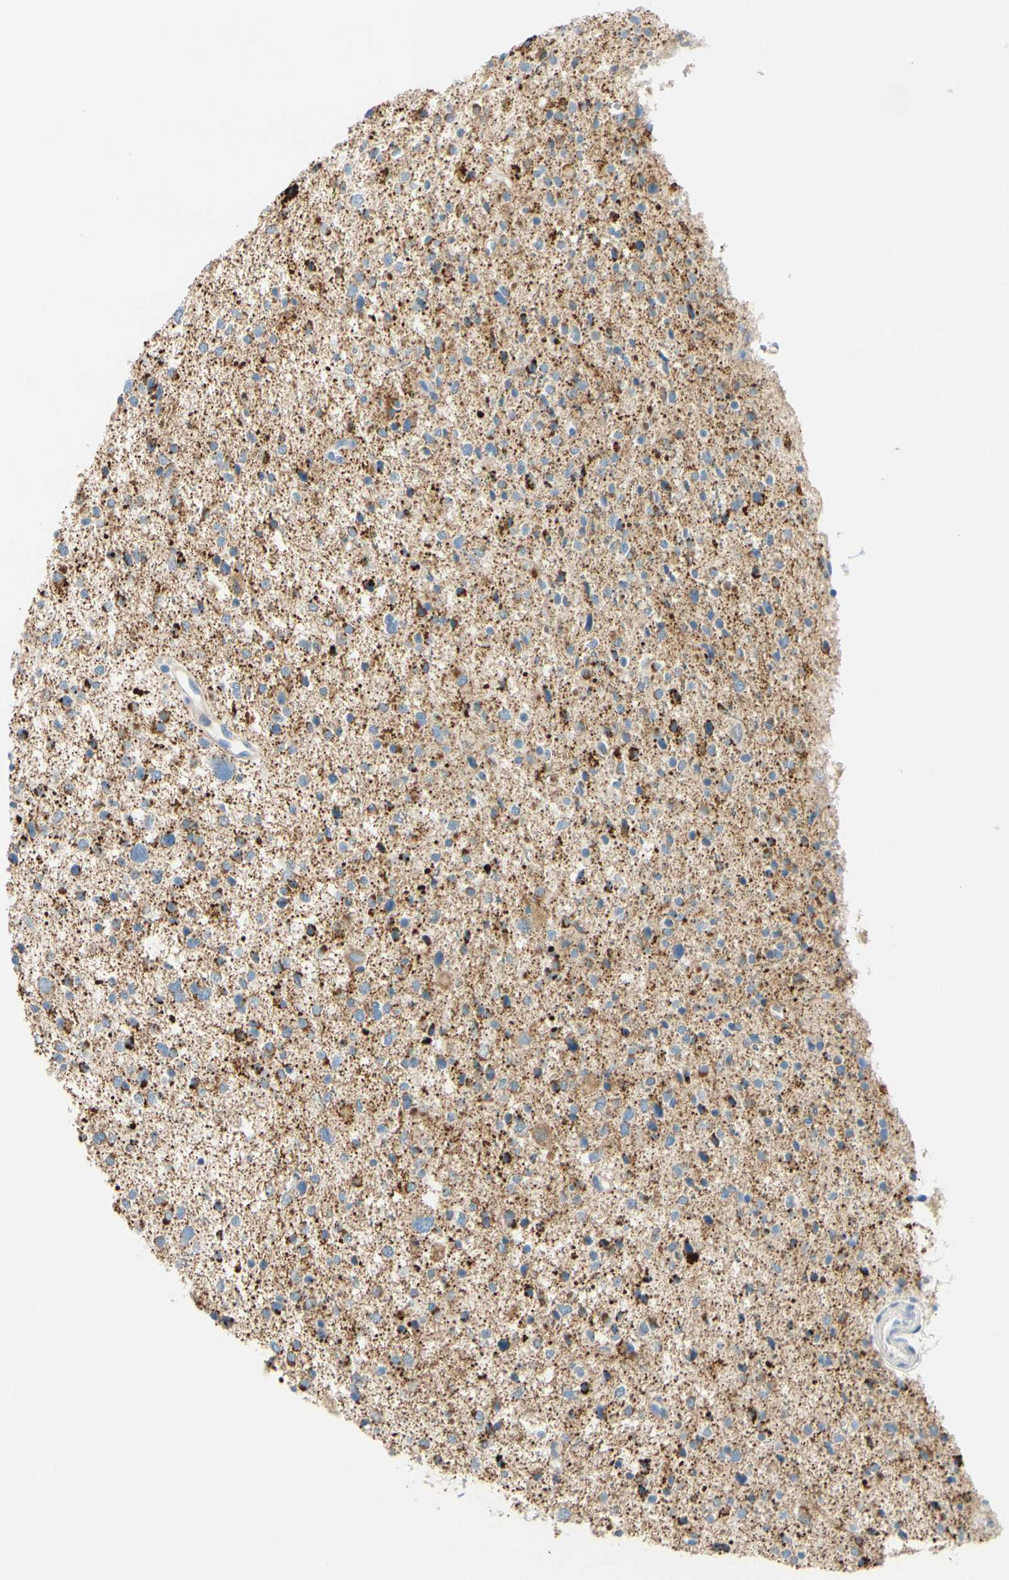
{"staining": {"intensity": "strong", "quantity": "<25%", "location": "cytoplasmic/membranous"}, "tissue": "glioma", "cell_type": "Tumor cells", "image_type": "cancer", "snomed": [{"axis": "morphology", "description": "Glioma, malignant, Low grade"}, {"axis": "topography", "description": "Brain"}], "caption": "Strong cytoplasmic/membranous protein expression is appreciated in approximately <25% of tumor cells in glioma. The staining was performed using DAB, with brown indicating positive protein expression. Nuclei are stained blue with hematoxylin.", "gene": "GALNT5", "patient": {"sex": "female", "age": 37}}